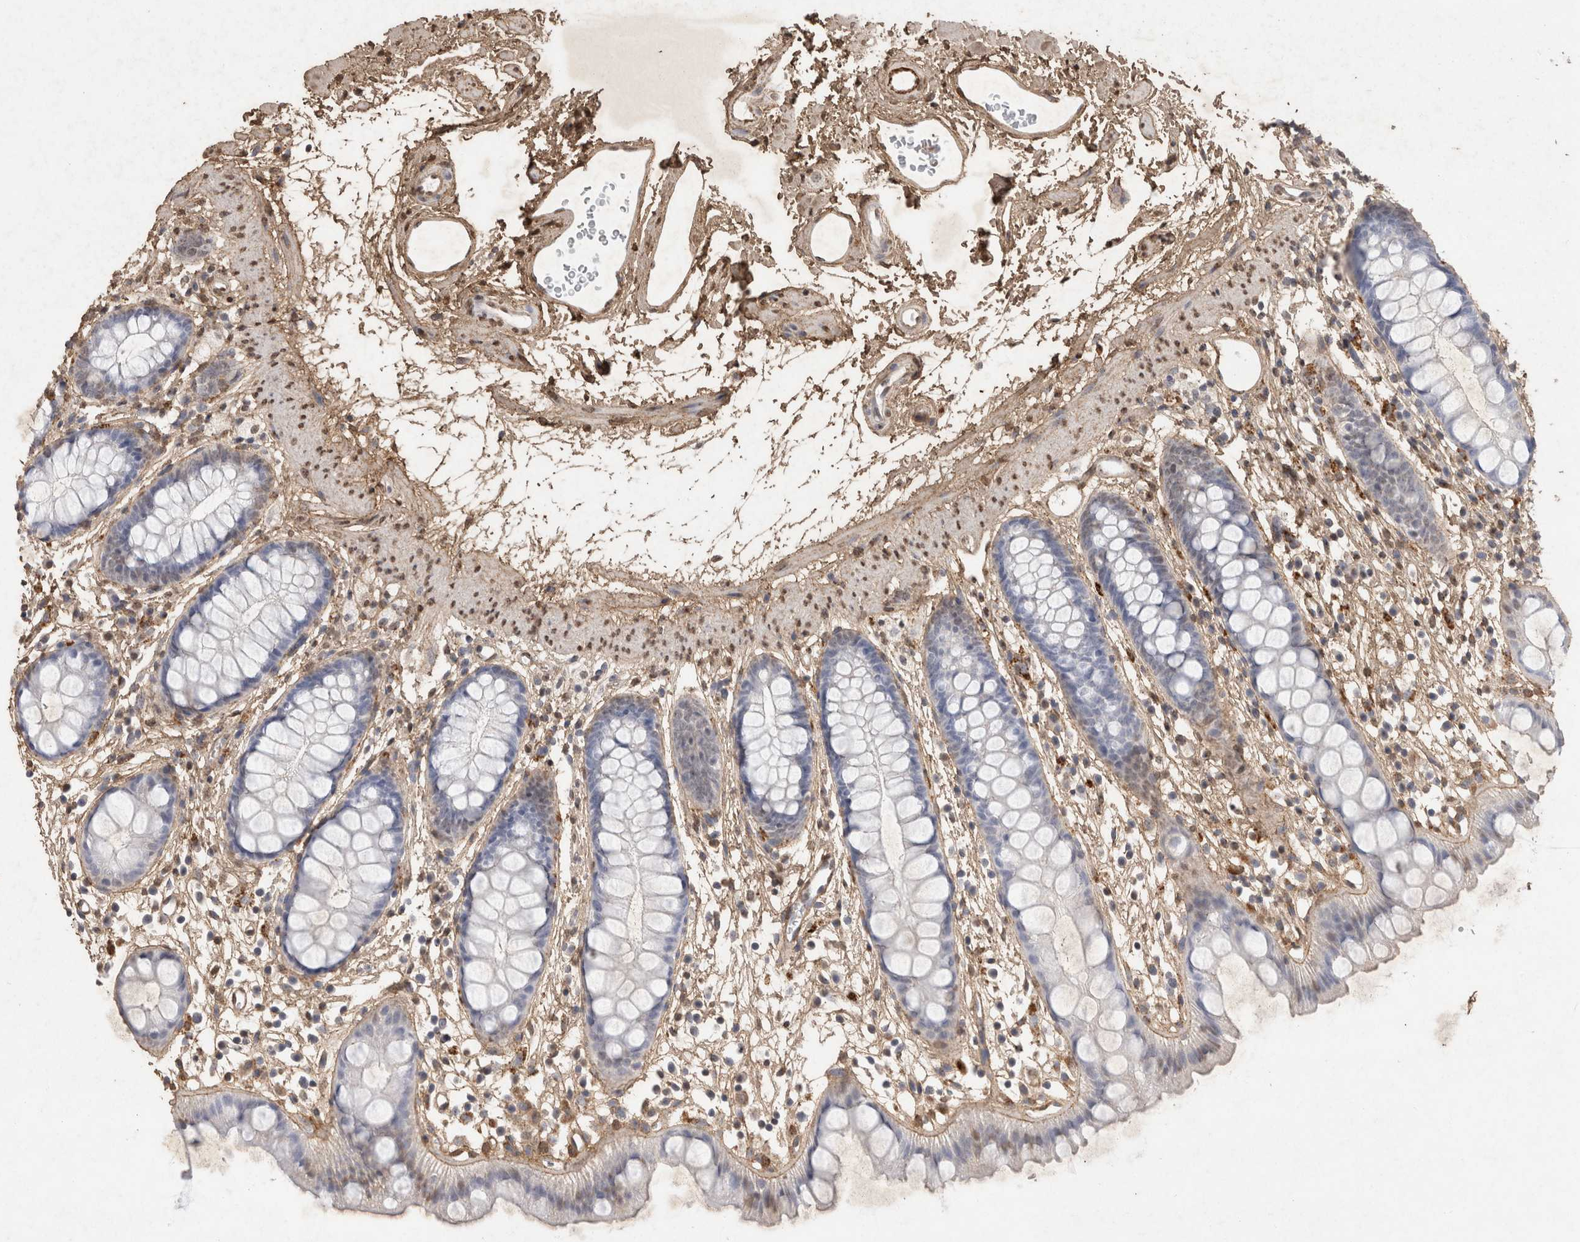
{"staining": {"intensity": "negative", "quantity": "none", "location": "none"}, "tissue": "rectum", "cell_type": "Glandular cells", "image_type": "normal", "snomed": [{"axis": "morphology", "description": "Normal tissue, NOS"}, {"axis": "topography", "description": "Rectum"}], "caption": "This is a photomicrograph of immunohistochemistry staining of benign rectum, which shows no positivity in glandular cells.", "gene": "C1QTNF5", "patient": {"sex": "female", "age": 65}}